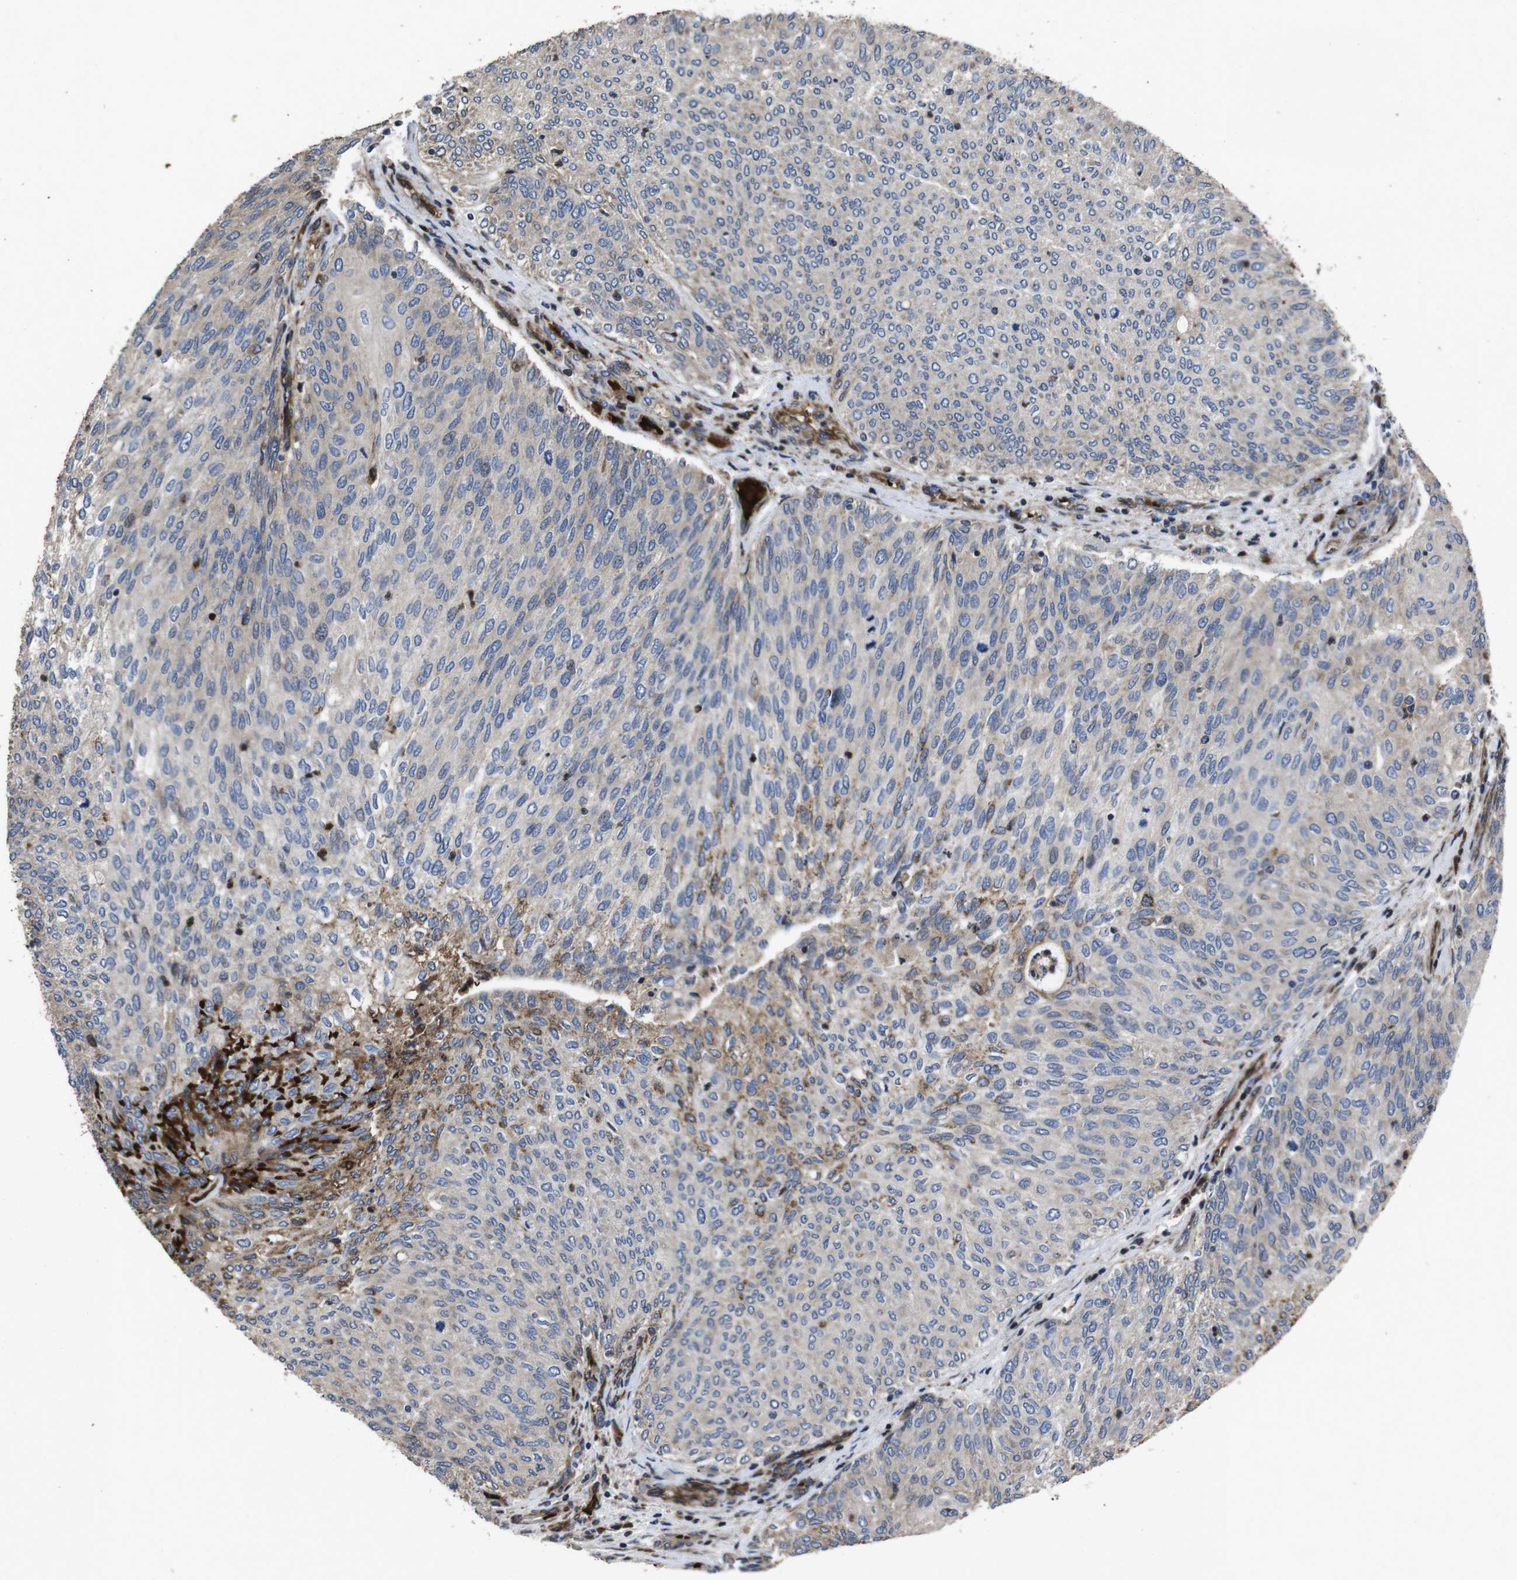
{"staining": {"intensity": "moderate", "quantity": "<25%", "location": "cytoplasmic/membranous"}, "tissue": "urothelial cancer", "cell_type": "Tumor cells", "image_type": "cancer", "snomed": [{"axis": "morphology", "description": "Urothelial carcinoma, Low grade"}, {"axis": "topography", "description": "Urinary bladder"}], "caption": "Protein expression analysis of urothelial cancer demonstrates moderate cytoplasmic/membranous positivity in approximately <25% of tumor cells.", "gene": "SMYD3", "patient": {"sex": "female", "age": 79}}